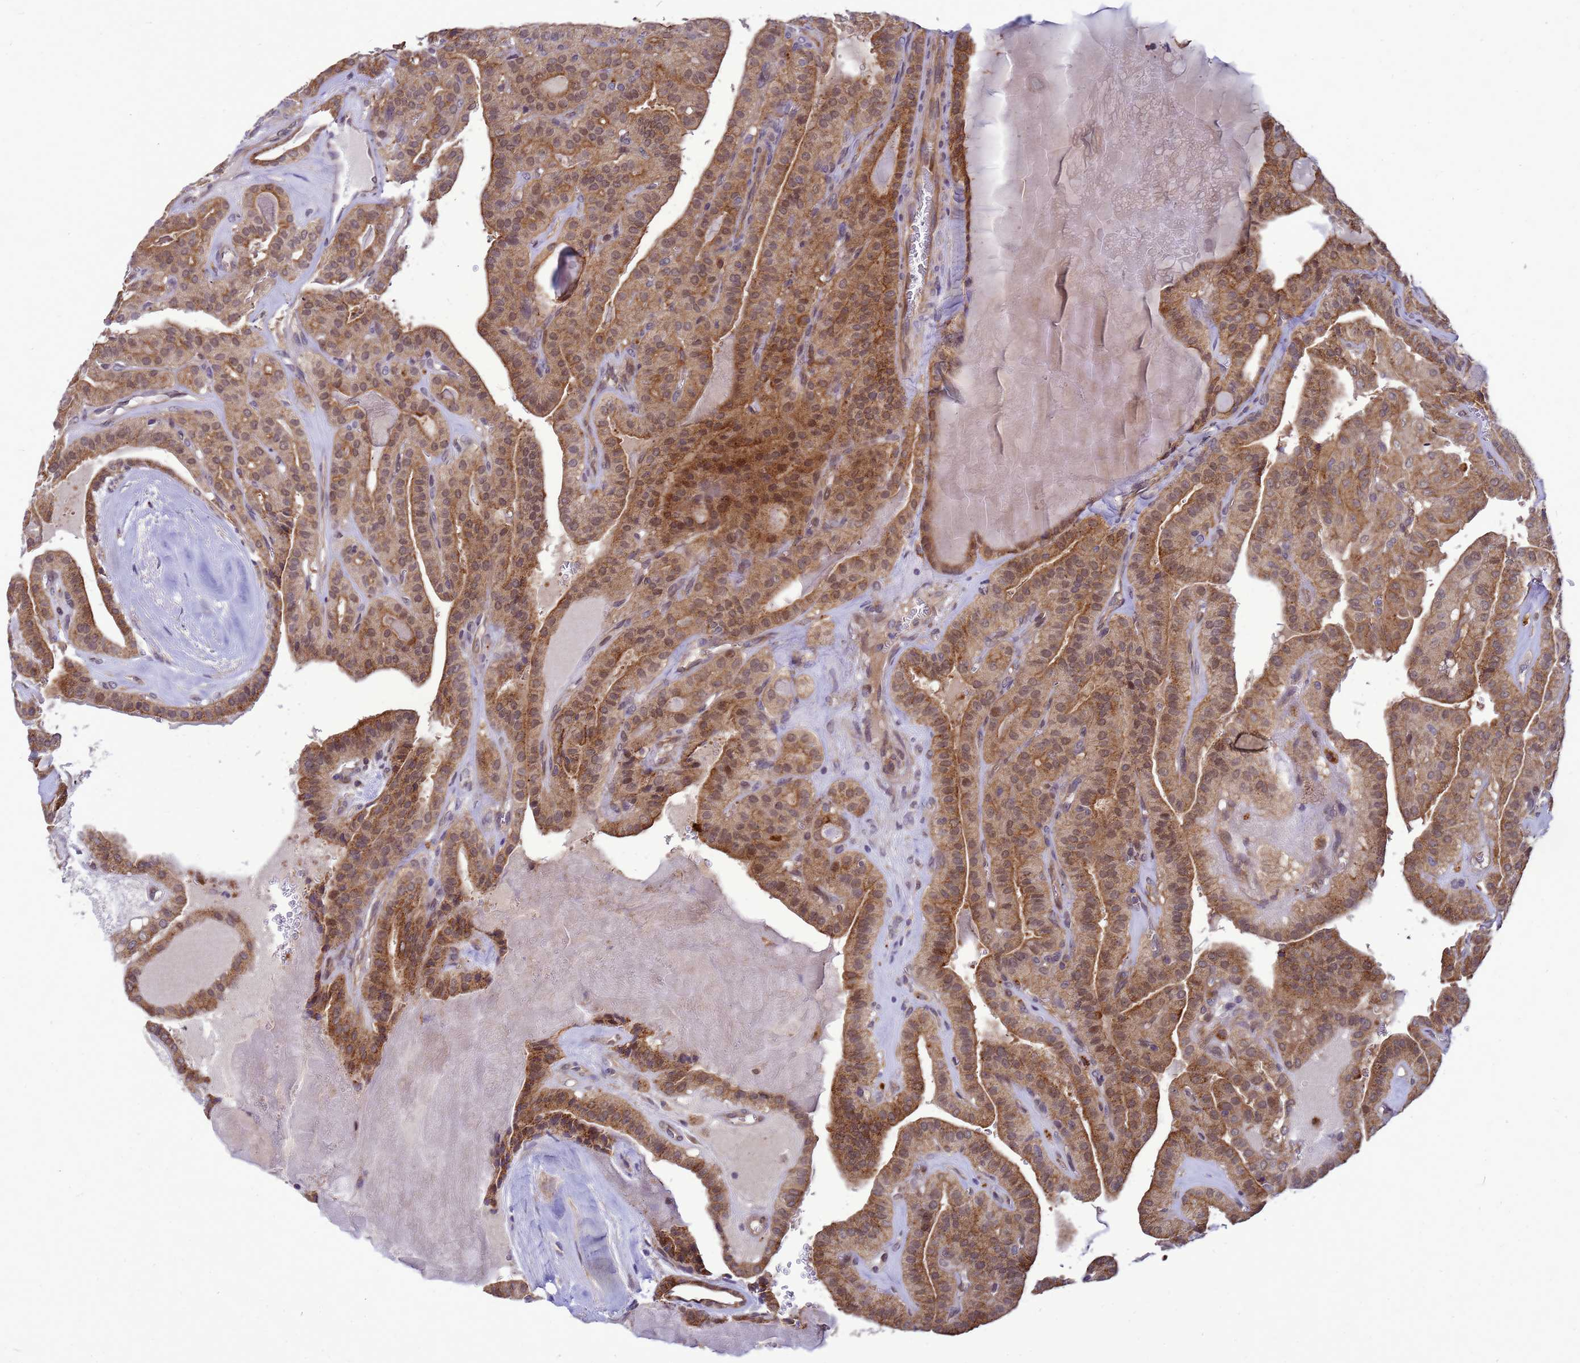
{"staining": {"intensity": "moderate", "quantity": ">75%", "location": "cytoplasmic/membranous"}, "tissue": "thyroid cancer", "cell_type": "Tumor cells", "image_type": "cancer", "snomed": [{"axis": "morphology", "description": "Papillary adenocarcinoma, NOS"}, {"axis": "topography", "description": "Thyroid gland"}], "caption": "This image reveals papillary adenocarcinoma (thyroid) stained with IHC to label a protein in brown. The cytoplasmic/membranous of tumor cells show moderate positivity for the protein. Nuclei are counter-stained blue.", "gene": "ENOPH1", "patient": {"sex": "male", "age": 52}}